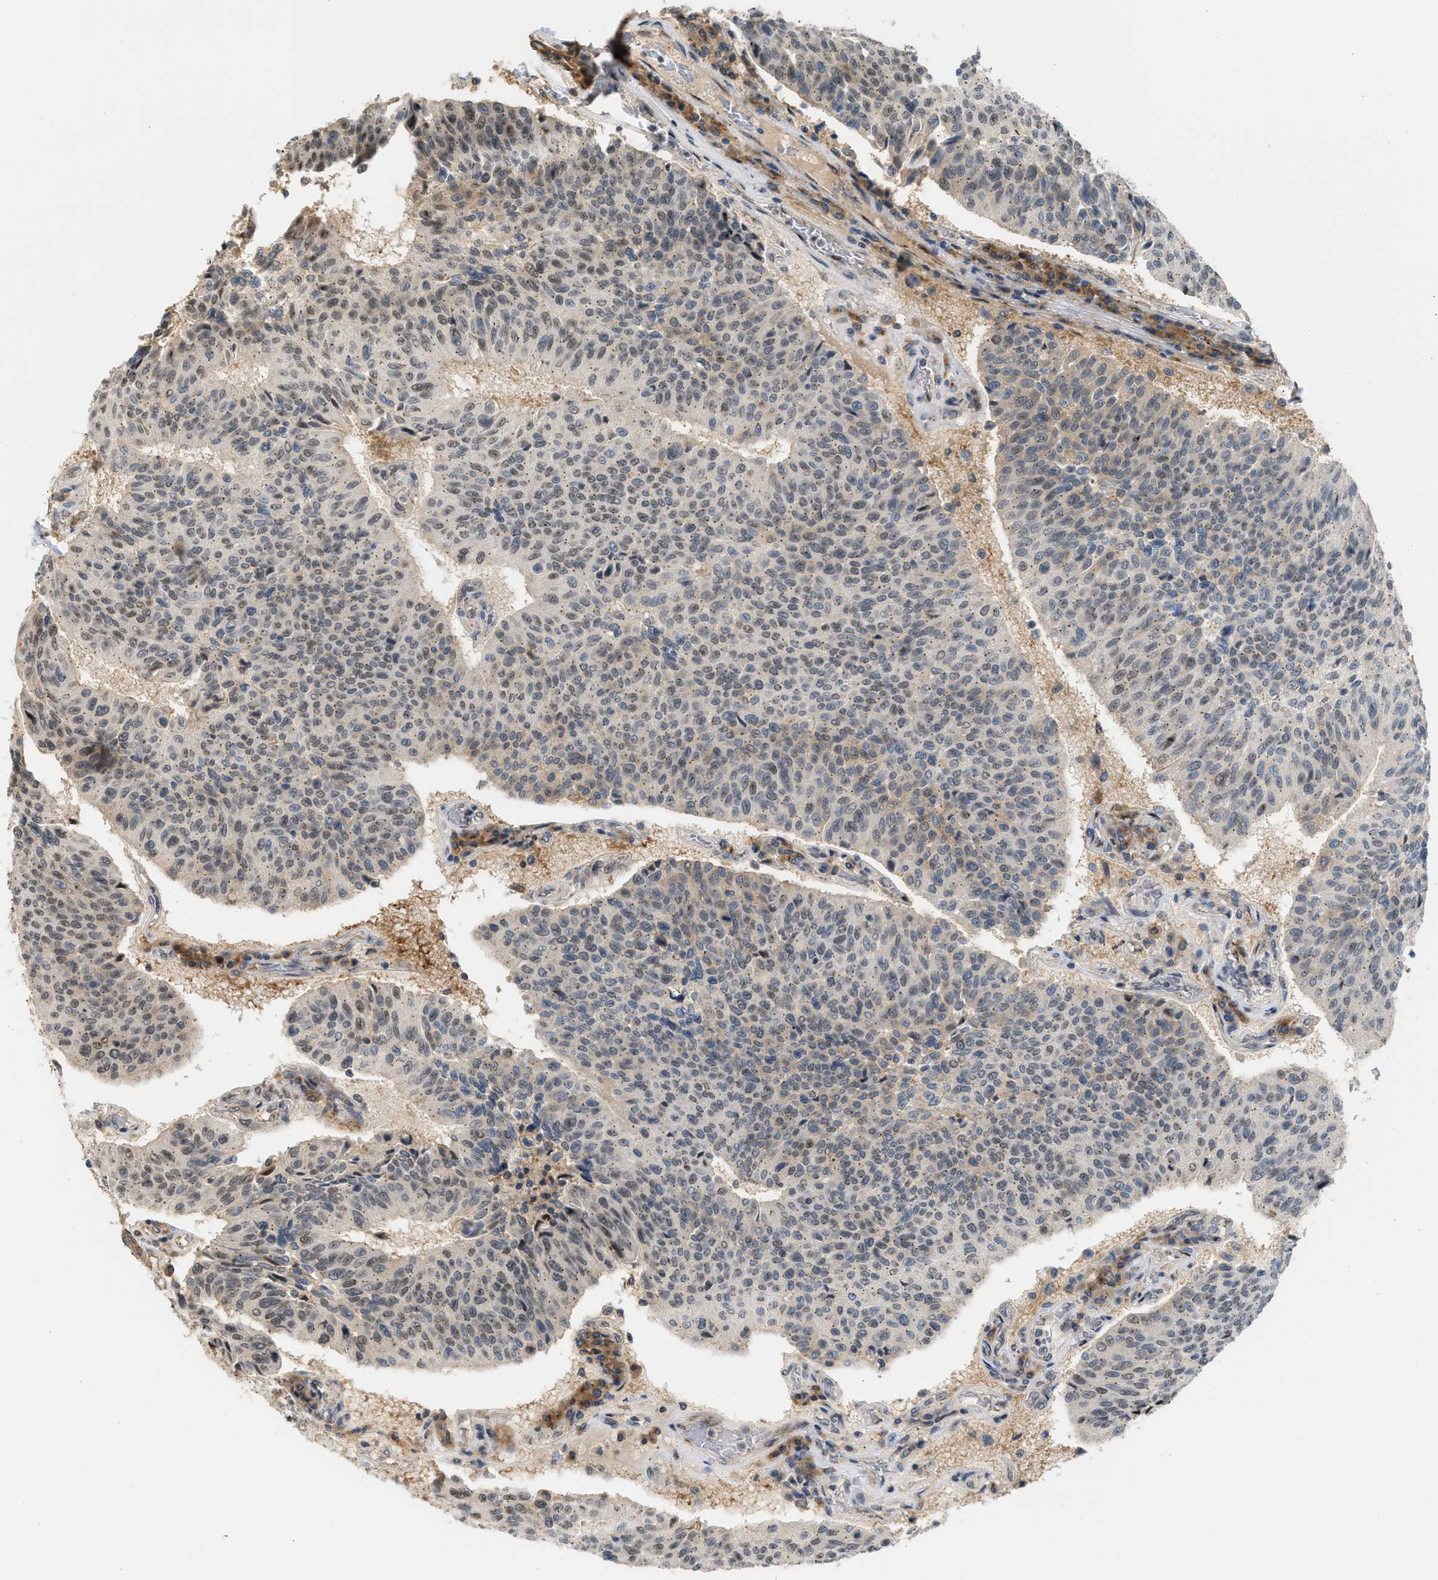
{"staining": {"intensity": "weak", "quantity": "25%-75%", "location": "nuclear"}, "tissue": "urothelial cancer", "cell_type": "Tumor cells", "image_type": "cancer", "snomed": [{"axis": "morphology", "description": "Urothelial carcinoma, High grade"}, {"axis": "topography", "description": "Urinary bladder"}], "caption": "IHC micrograph of neoplastic tissue: urothelial cancer stained using immunohistochemistry displays low levels of weak protein expression localized specifically in the nuclear of tumor cells, appearing as a nuclear brown color.", "gene": "MAP2K5", "patient": {"sex": "male", "age": 66}}